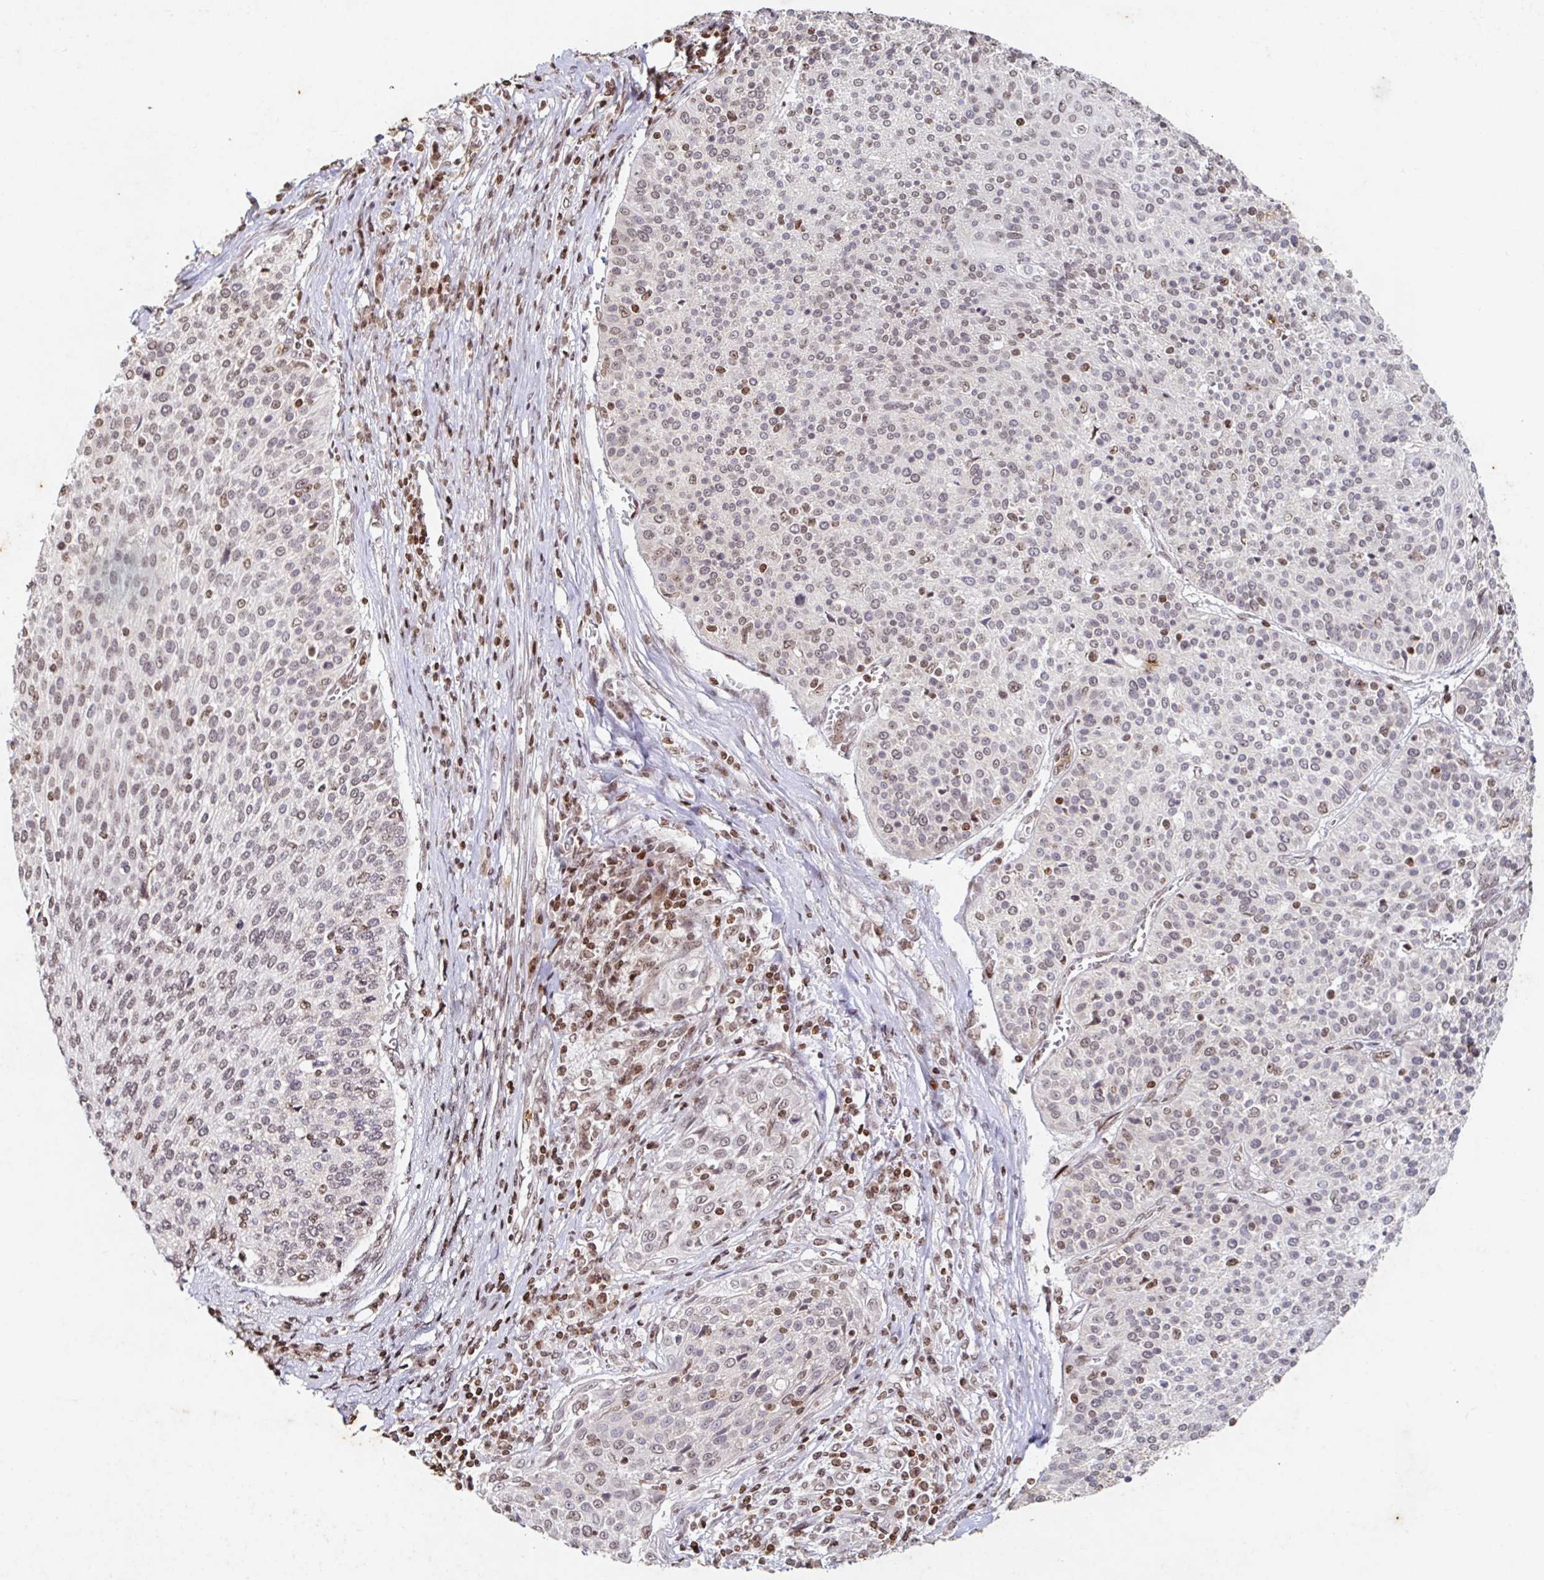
{"staining": {"intensity": "weak", "quantity": ">75%", "location": "nuclear"}, "tissue": "cervical cancer", "cell_type": "Tumor cells", "image_type": "cancer", "snomed": [{"axis": "morphology", "description": "Squamous cell carcinoma, NOS"}, {"axis": "topography", "description": "Cervix"}], "caption": "Tumor cells reveal low levels of weak nuclear staining in about >75% of cells in human cervical cancer (squamous cell carcinoma). (Brightfield microscopy of DAB IHC at high magnification).", "gene": "C19orf53", "patient": {"sex": "female", "age": 31}}